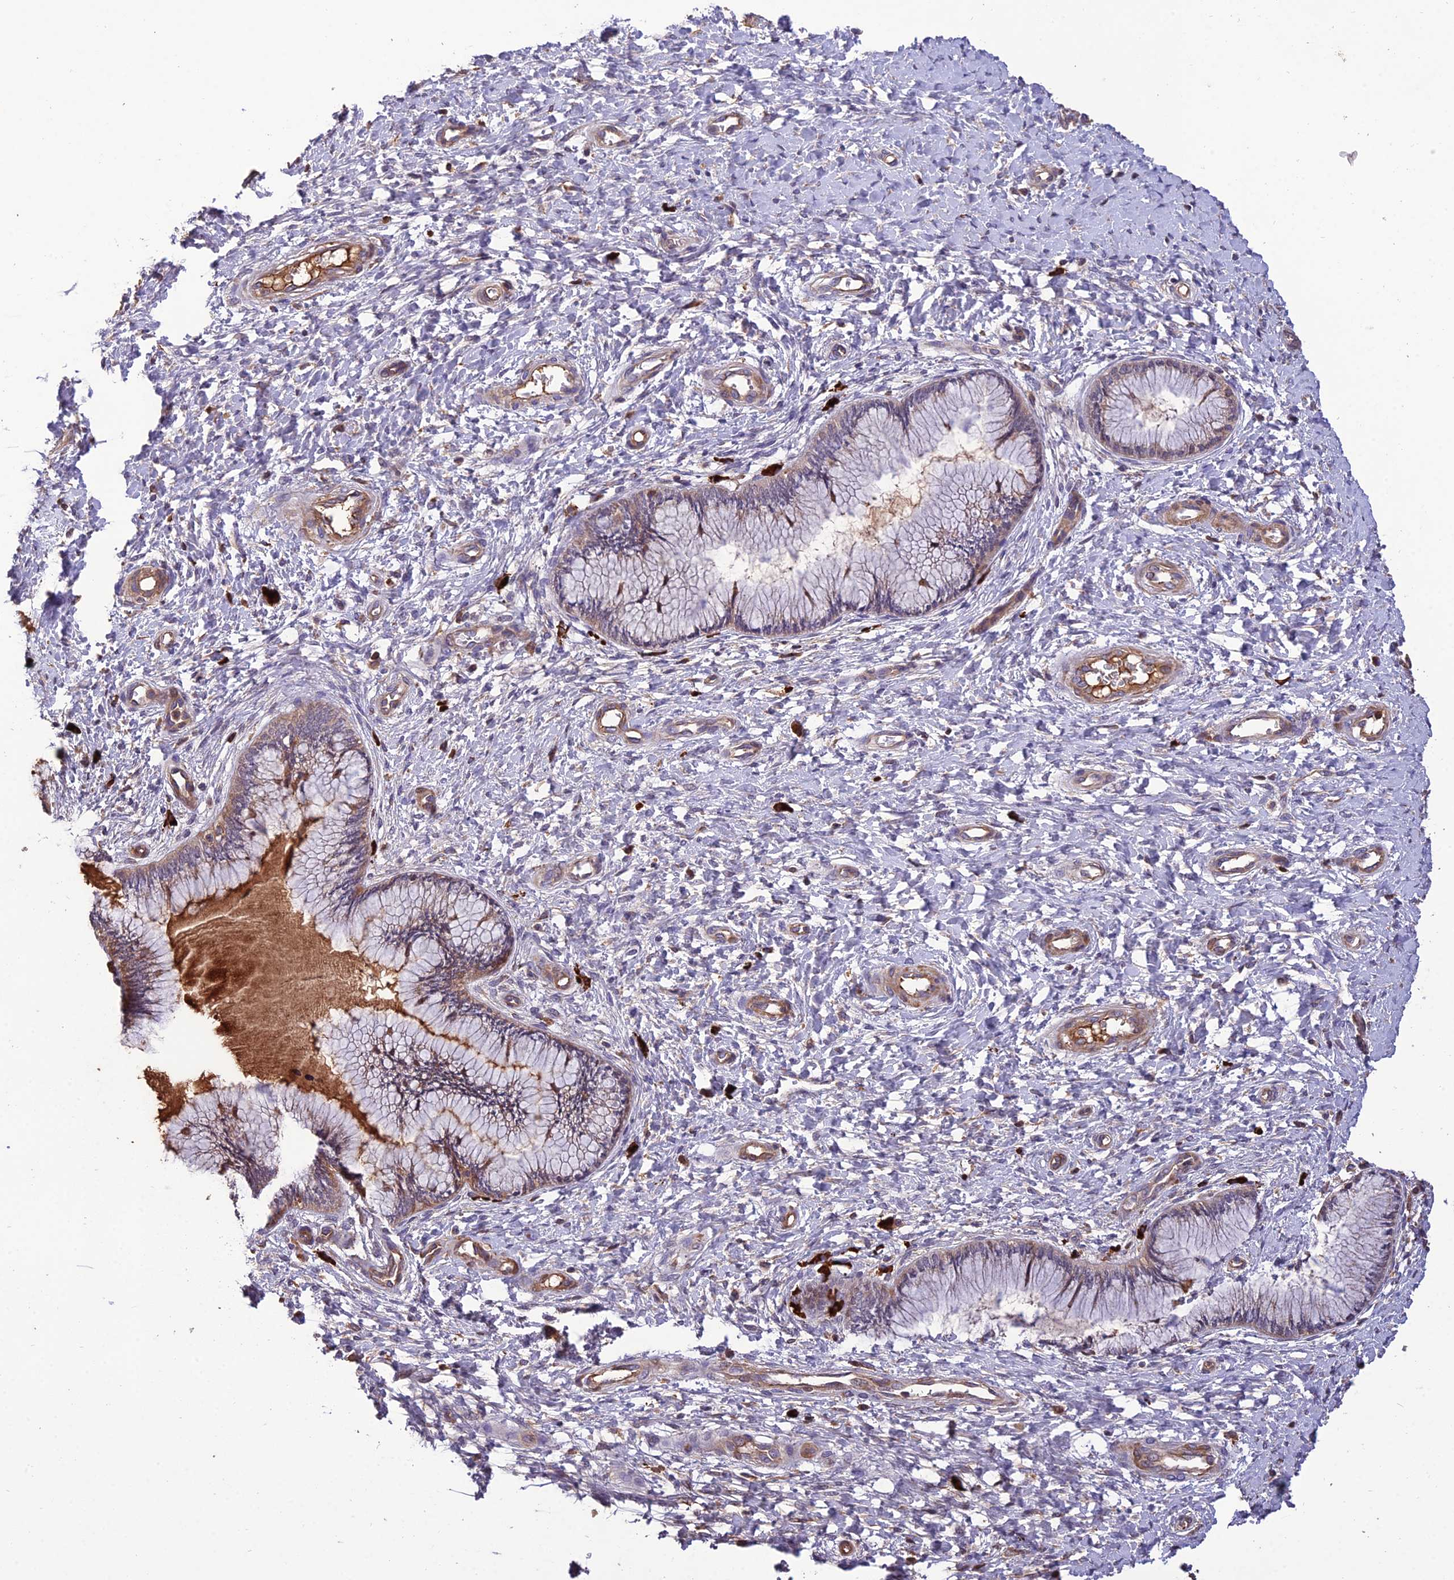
{"staining": {"intensity": "weak", "quantity": "25%-75%", "location": "cytoplasmic/membranous"}, "tissue": "cervix", "cell_type": "Glandular cells", "image_type": "normal", "snomed": [{"axis": "morphology", "description": "Normal tissue, NOS"}, {"axis": "topography", "description": "Cervix"}], "caption": "Protein analysis of normal cervix exhibits weak cytoplasmic/membranous staining in about 25%-75% of glandular cells. The staining was performed using DAB to visualize the protein expression in brown, while the nuclei were stained in blue with hematoxylin (Magnification: 20x).", "gene": "MIOS", "patient": {"sex": "female", "age": 33}}